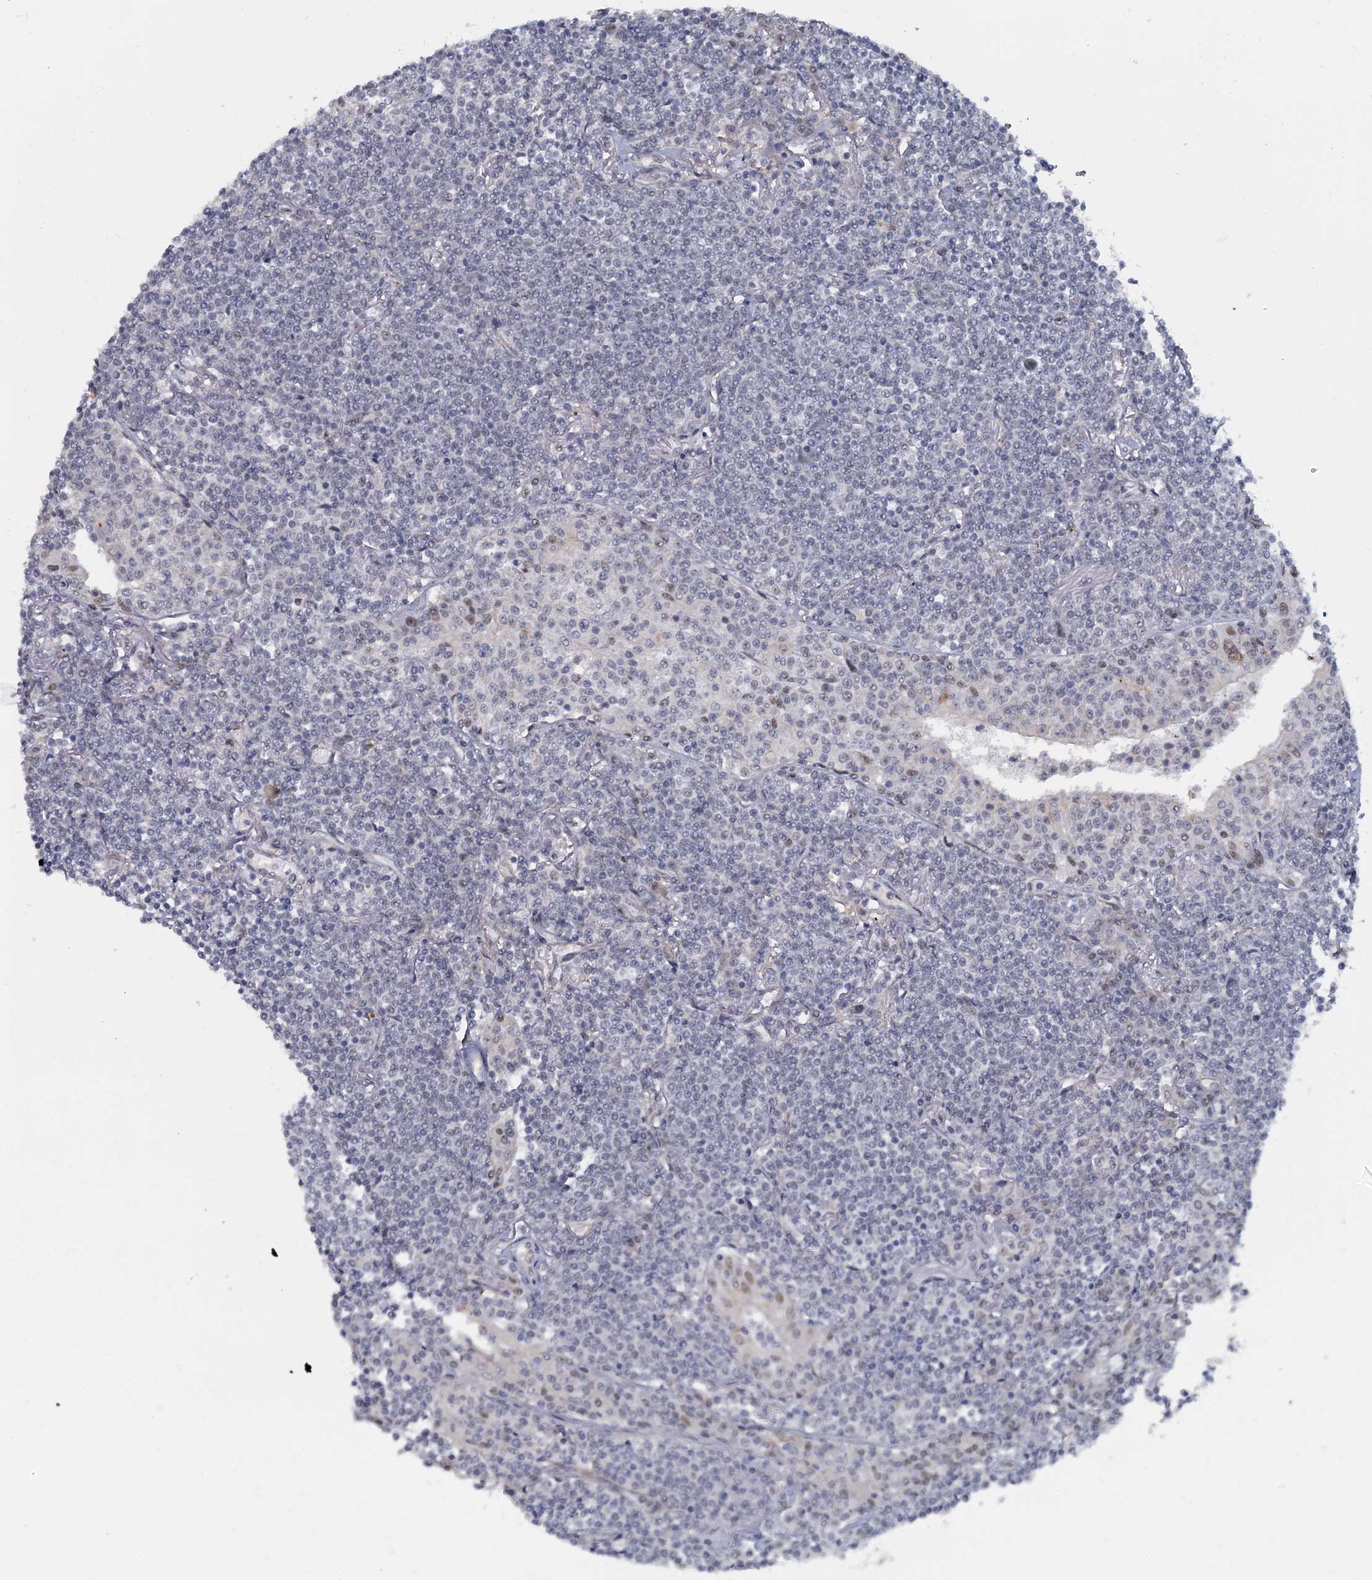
{"staining": {"intensity": "negative", "quantity": "none", "location": "none"}, "tissue": "lymphoma", "cell_type": "Tumor cells", "image_type": "cancer", "snomed": [{"axis": "morphology", "description": "Malignant lymphoma, non-Hodgkin's type, Low grade"}, {"axis": "topography", "description": "Lung"}], "caption": "This micrograph is of low-grade malignant lymphoma, non-Hodgkin's type stained with immunohistochemistry (IHC) to label a protein in brown with the nuclei are counter-stained blue. There is no expression in tumor cells. The staining was performed using DAB (3,3'-diaminobenzidine) to visualize the protein expression in brown, while the nuclei were stained in blue with hematoxylin (Magnification: 20x).", "gene": "RPRD1A", "patient": {"sex": "female", "age": 71}}